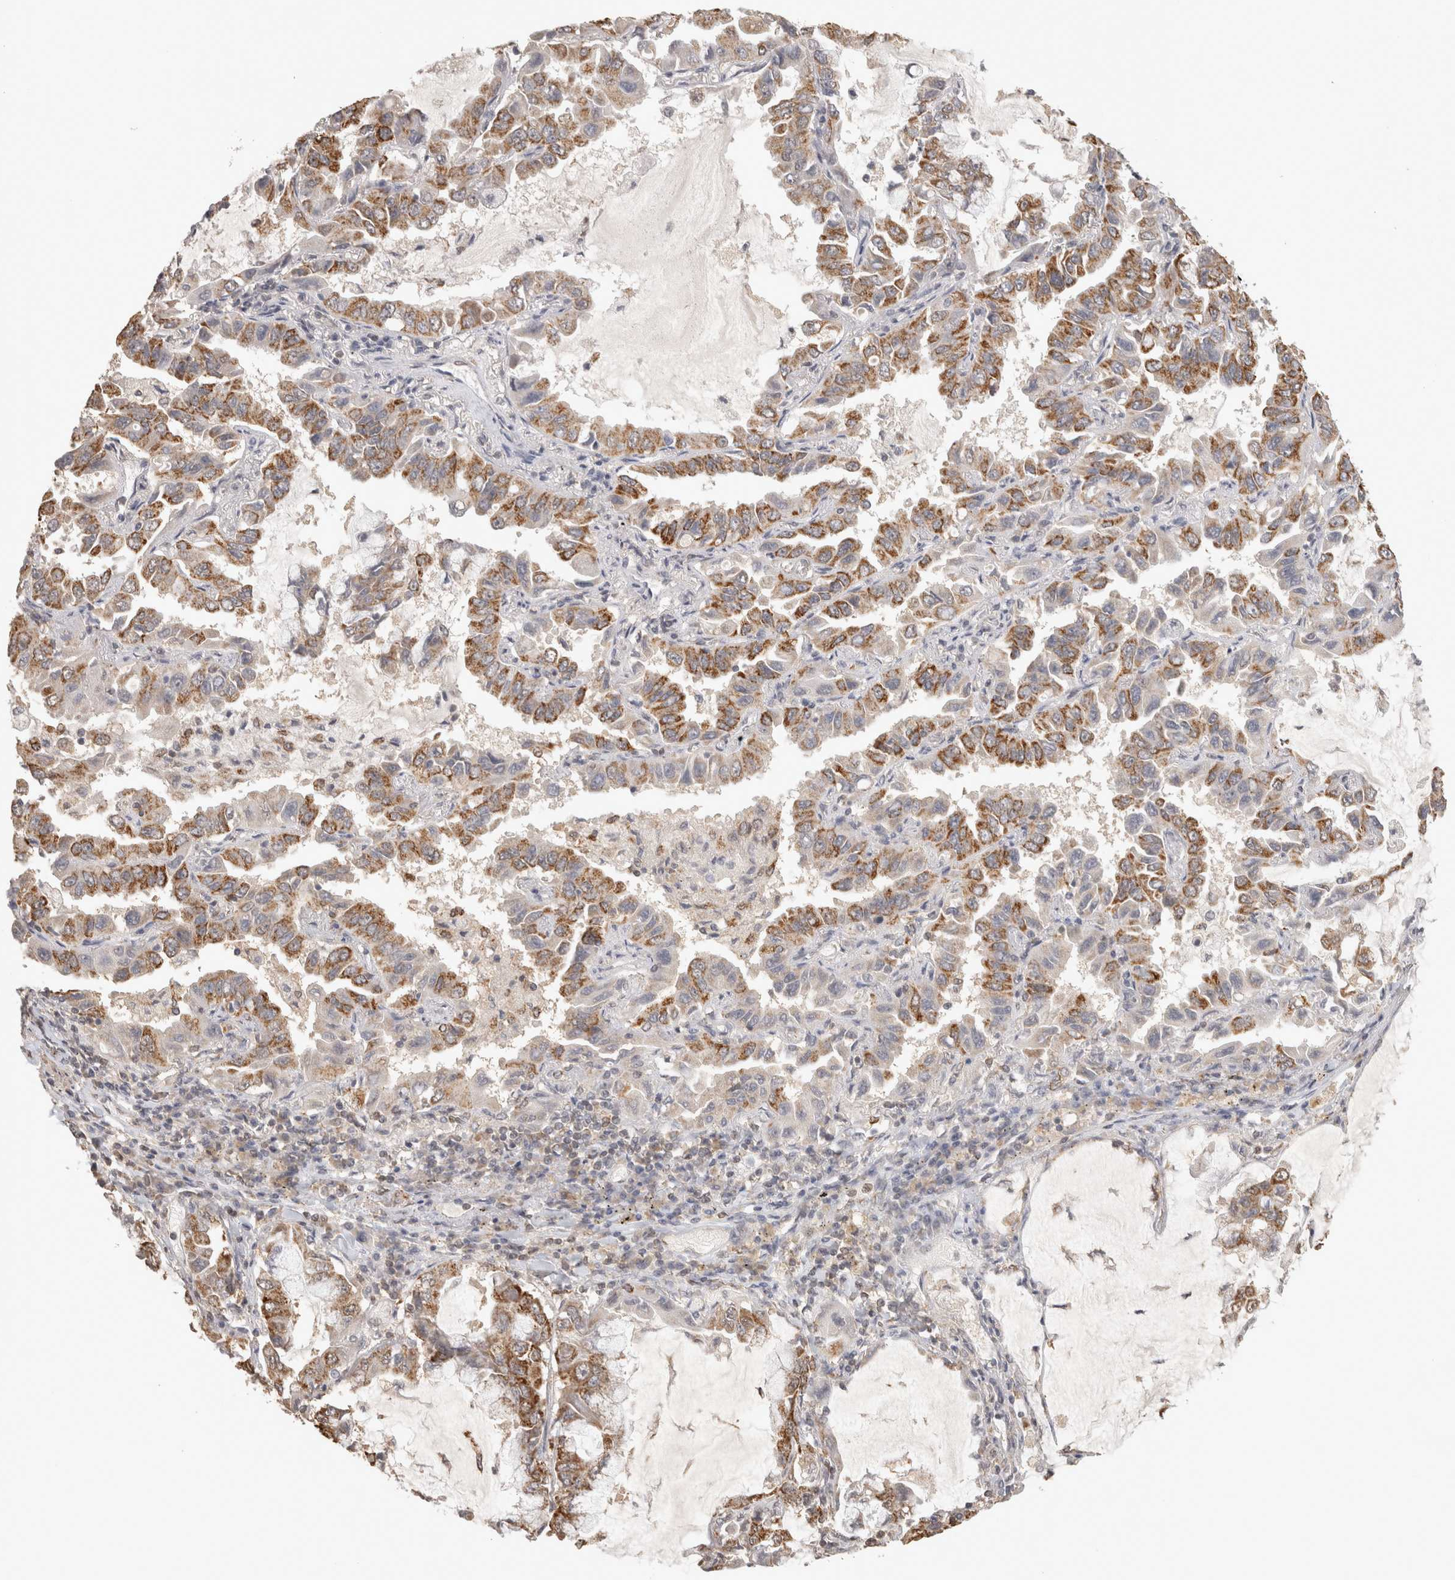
{"staining": {"intensity": "moderate", "quantity": ">75%", "location": "cytoplasmic/membranous"}, "tissue": "lung cancer", "cell_type": "Tumor cells", "image_type": "cancer", "snomed": [{"axis": "morphology", "description": "Adenocarcinoma, NOS"}, {"axis": "topography", "description": "Lung"}], "caption": "Immunohistochemistry (IHC) histopathology image of neoplastic tissue: human lung adenocarcinoma stained using IHC displays medium levels of moderate protein expression localized specifically in the cytoplasmic/membranous of tumor cells, appearing as a cytoplasmic/membranous brown color.", "gene": "BNIP3L", "patient": {"sex": "male", "age": 64}}